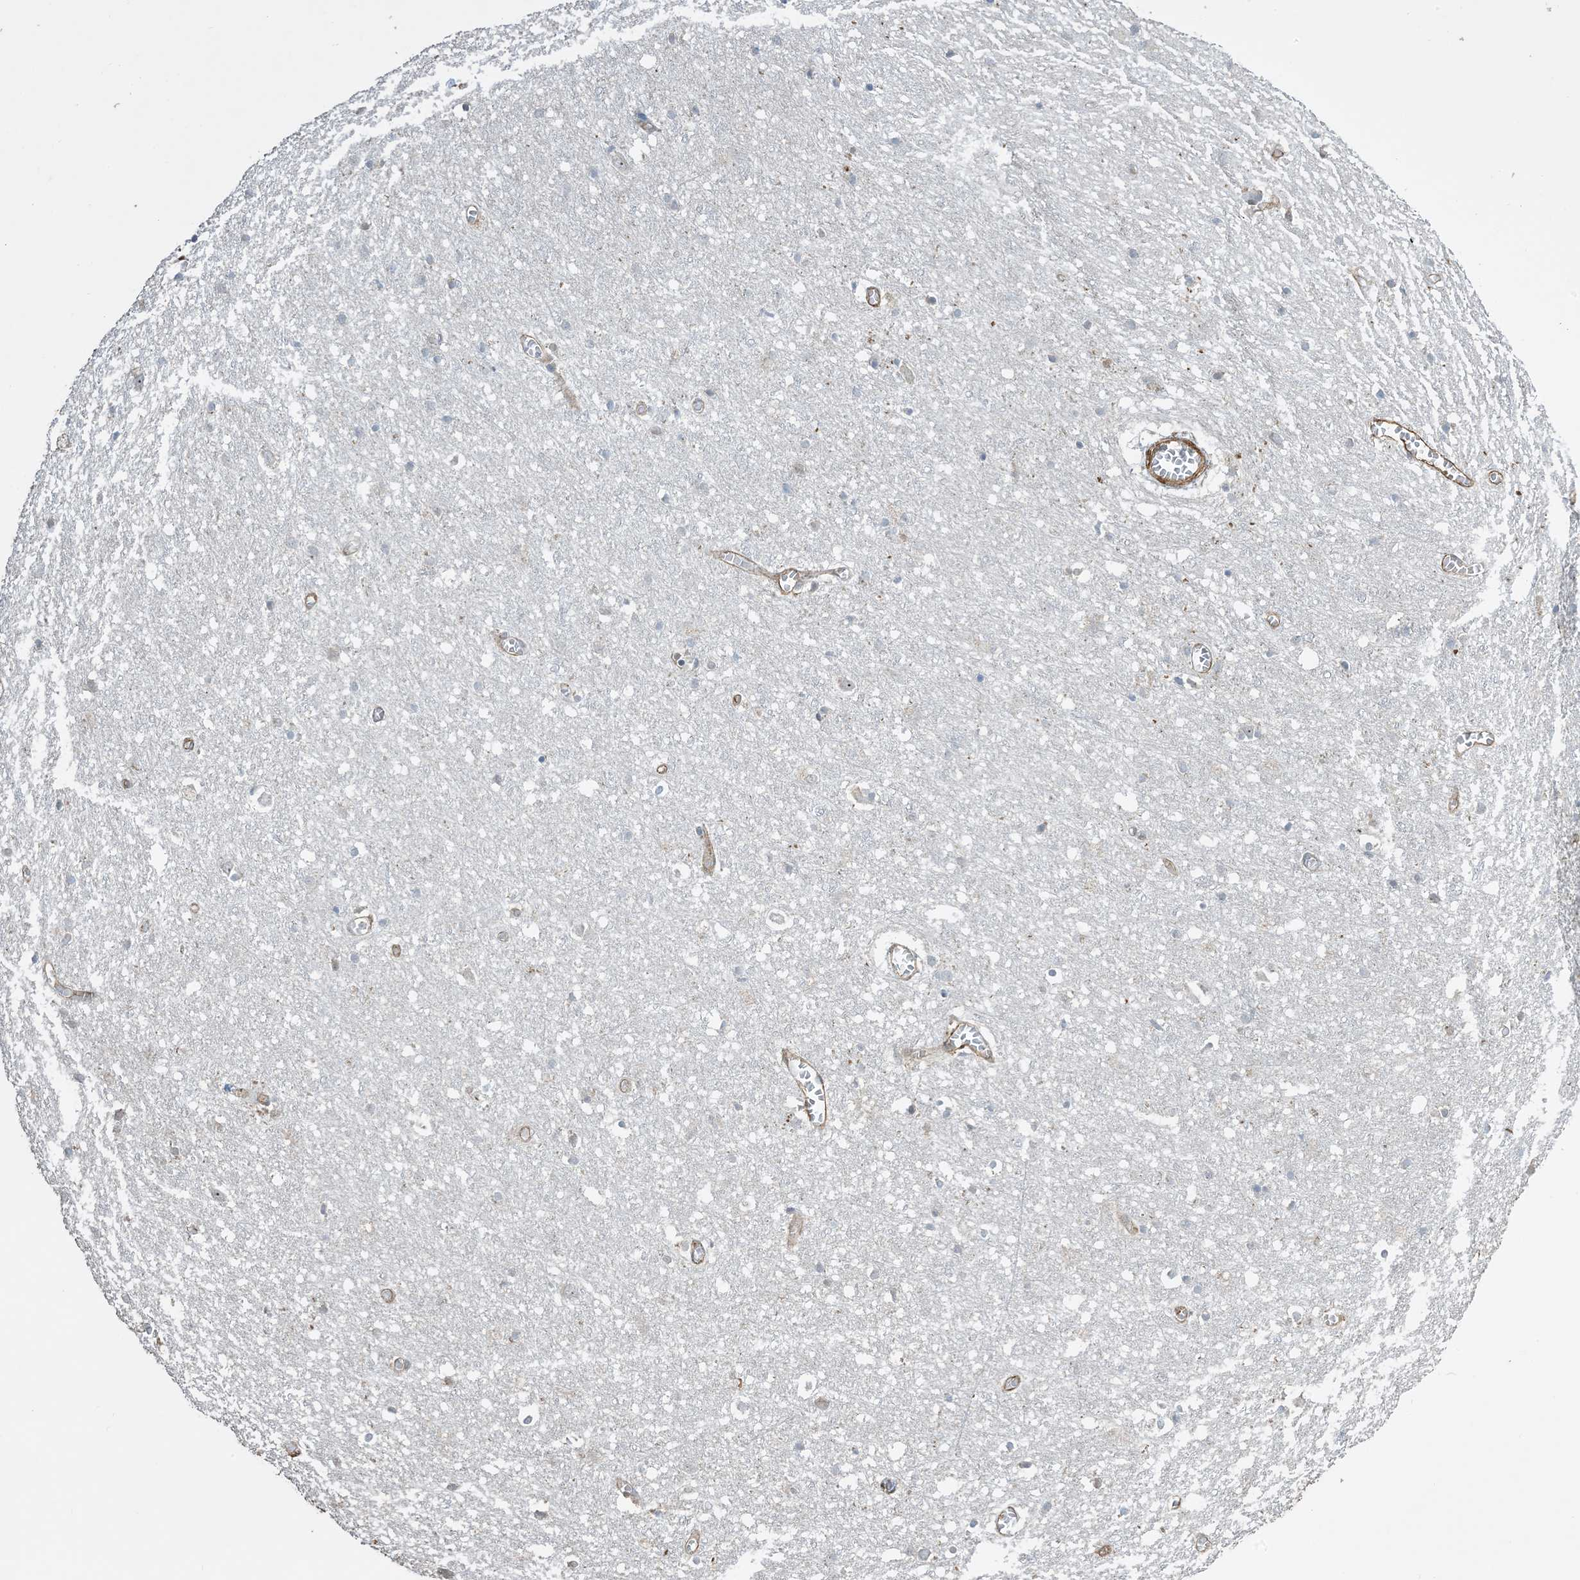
{"staining": {"intensity": "moderate", "quantity": ">75%", "location": "cytoplasmic/membranous"}, "tissue": "cerebral cortex", "cell_type": "Endothelial cells", "image_type": "normal", "snomed": [{"axis": "morphology", "description": "Normal tissue, NOS"}, {"axis": "topography", "description": "Cerebral cortex"}], "caption": "The image displays staining of normal cerebral cortex, revealing moderate cytoplasmic/membranous protein staining (brown color) within endothelial cells.", "gene": "AGA", "patient": {"sex": "female", "age": 64}}